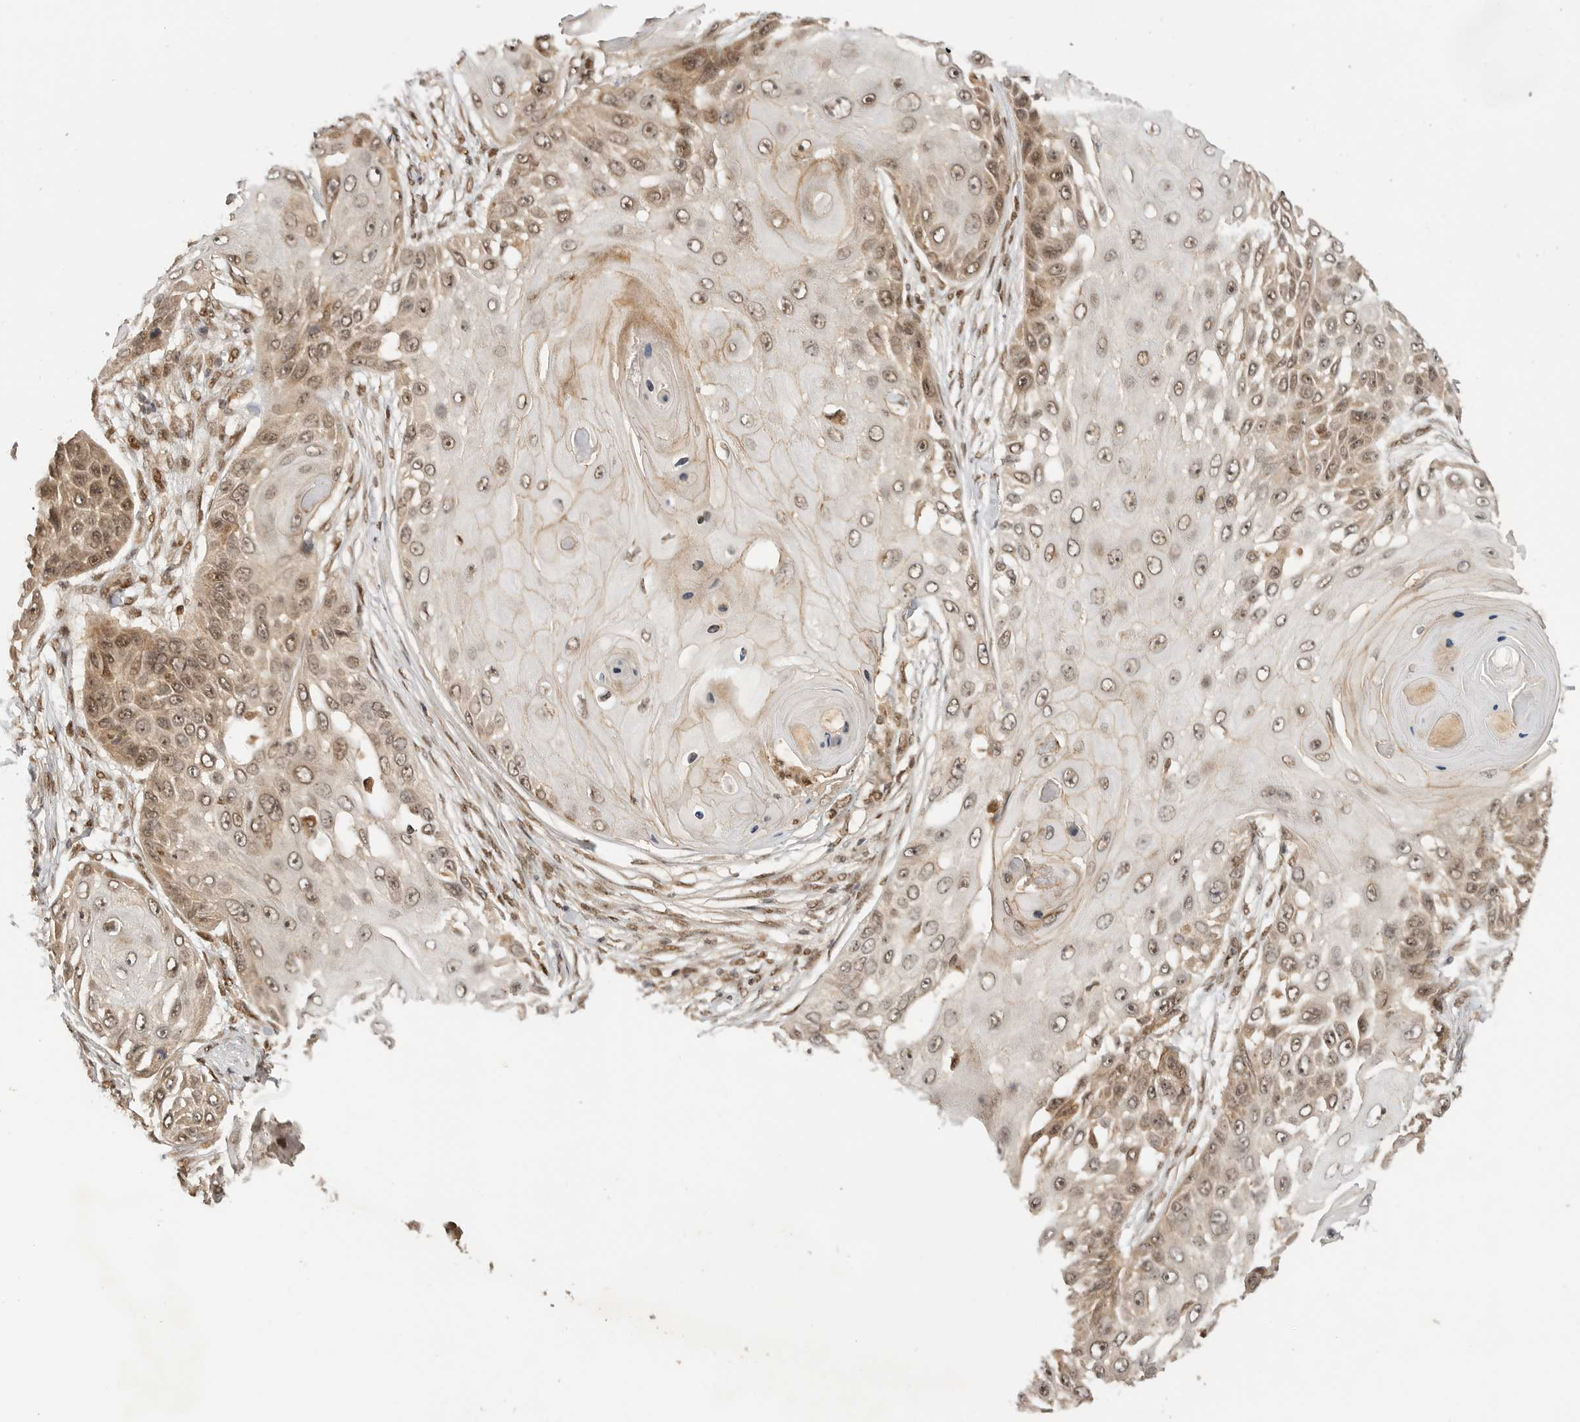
{"staining": {"intensity": "moderate", "quantity": "25%-75%", "location": "cytoplasmic/membranous"}, "tissue": "skin cancer", "cell_type": "Tumor cells", "image_type": "cancer", "snomed": [{"axis": "morphology", "description": "Squamous cell carcinoma, NOS"}, {"axis": "topography", "description": "Skin"}], "caption": "Brown immunohistochemical staining in human squamous cell carcinoma (skin) demonstrates moderate cytoplasmic/membranous staining in approximately 25%-75% of tumor cells.", "gene": "ALKAL1", "patient": {"sex": "female", "age": 44}}